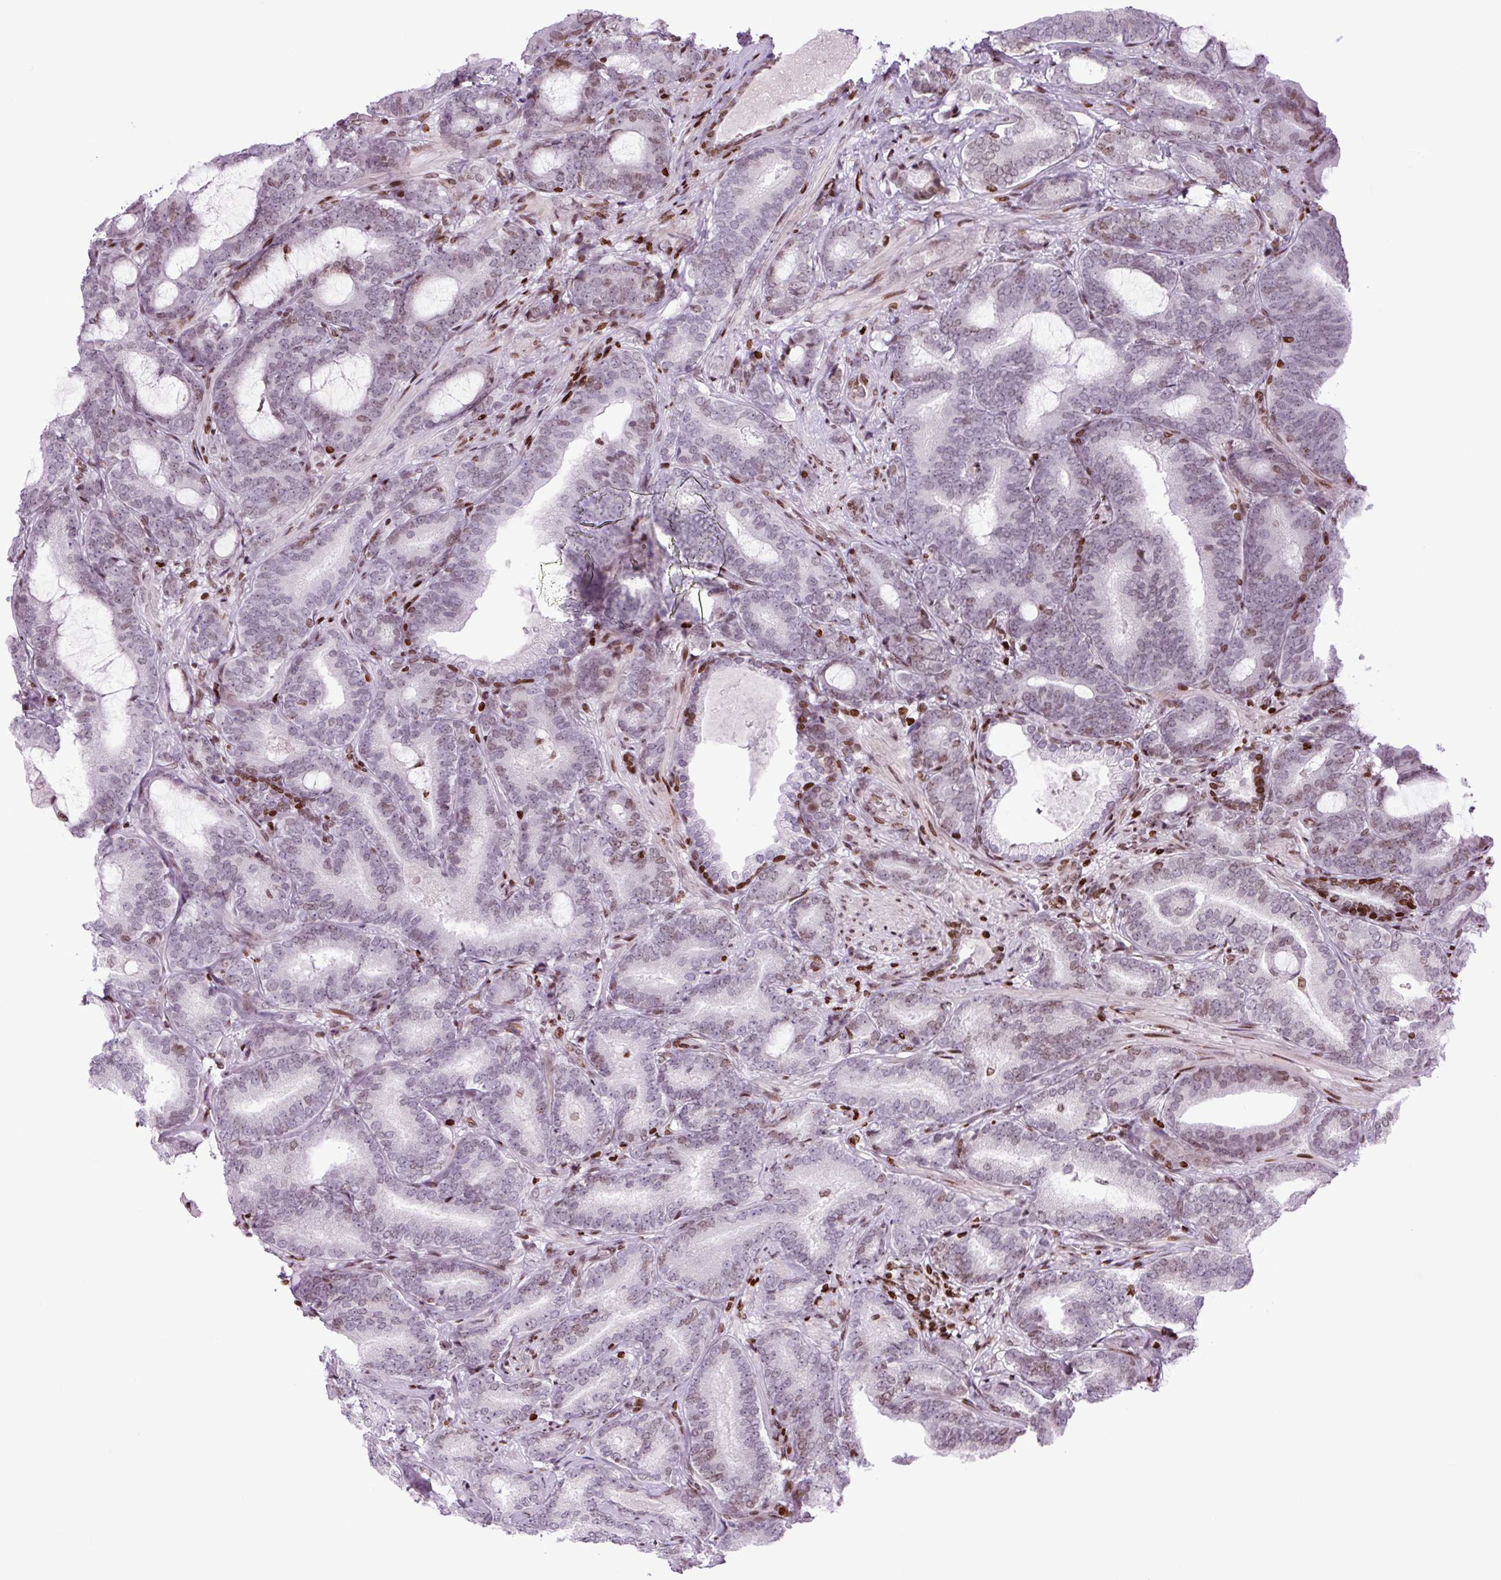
{"staining": {"intensity": "weak", "quantity": "<25%", "location": "nuclear"}, "tissue": "prostate cancer", "cell_type": "Tumor cells", "image_type": "cancer", "snomed": [{"axis": "morphology", "description": "Adenocarcinoma, Low grade"}, {"axis": "topography", "description": "Prostate and seminal vesicle, NOS"}], "caption": "DAB immunohistochemical staining of human prostate cancer displays no significant staining in tumor cells.", "gene": "H1-3", "patient": {"sex": "male", "age": 61}}